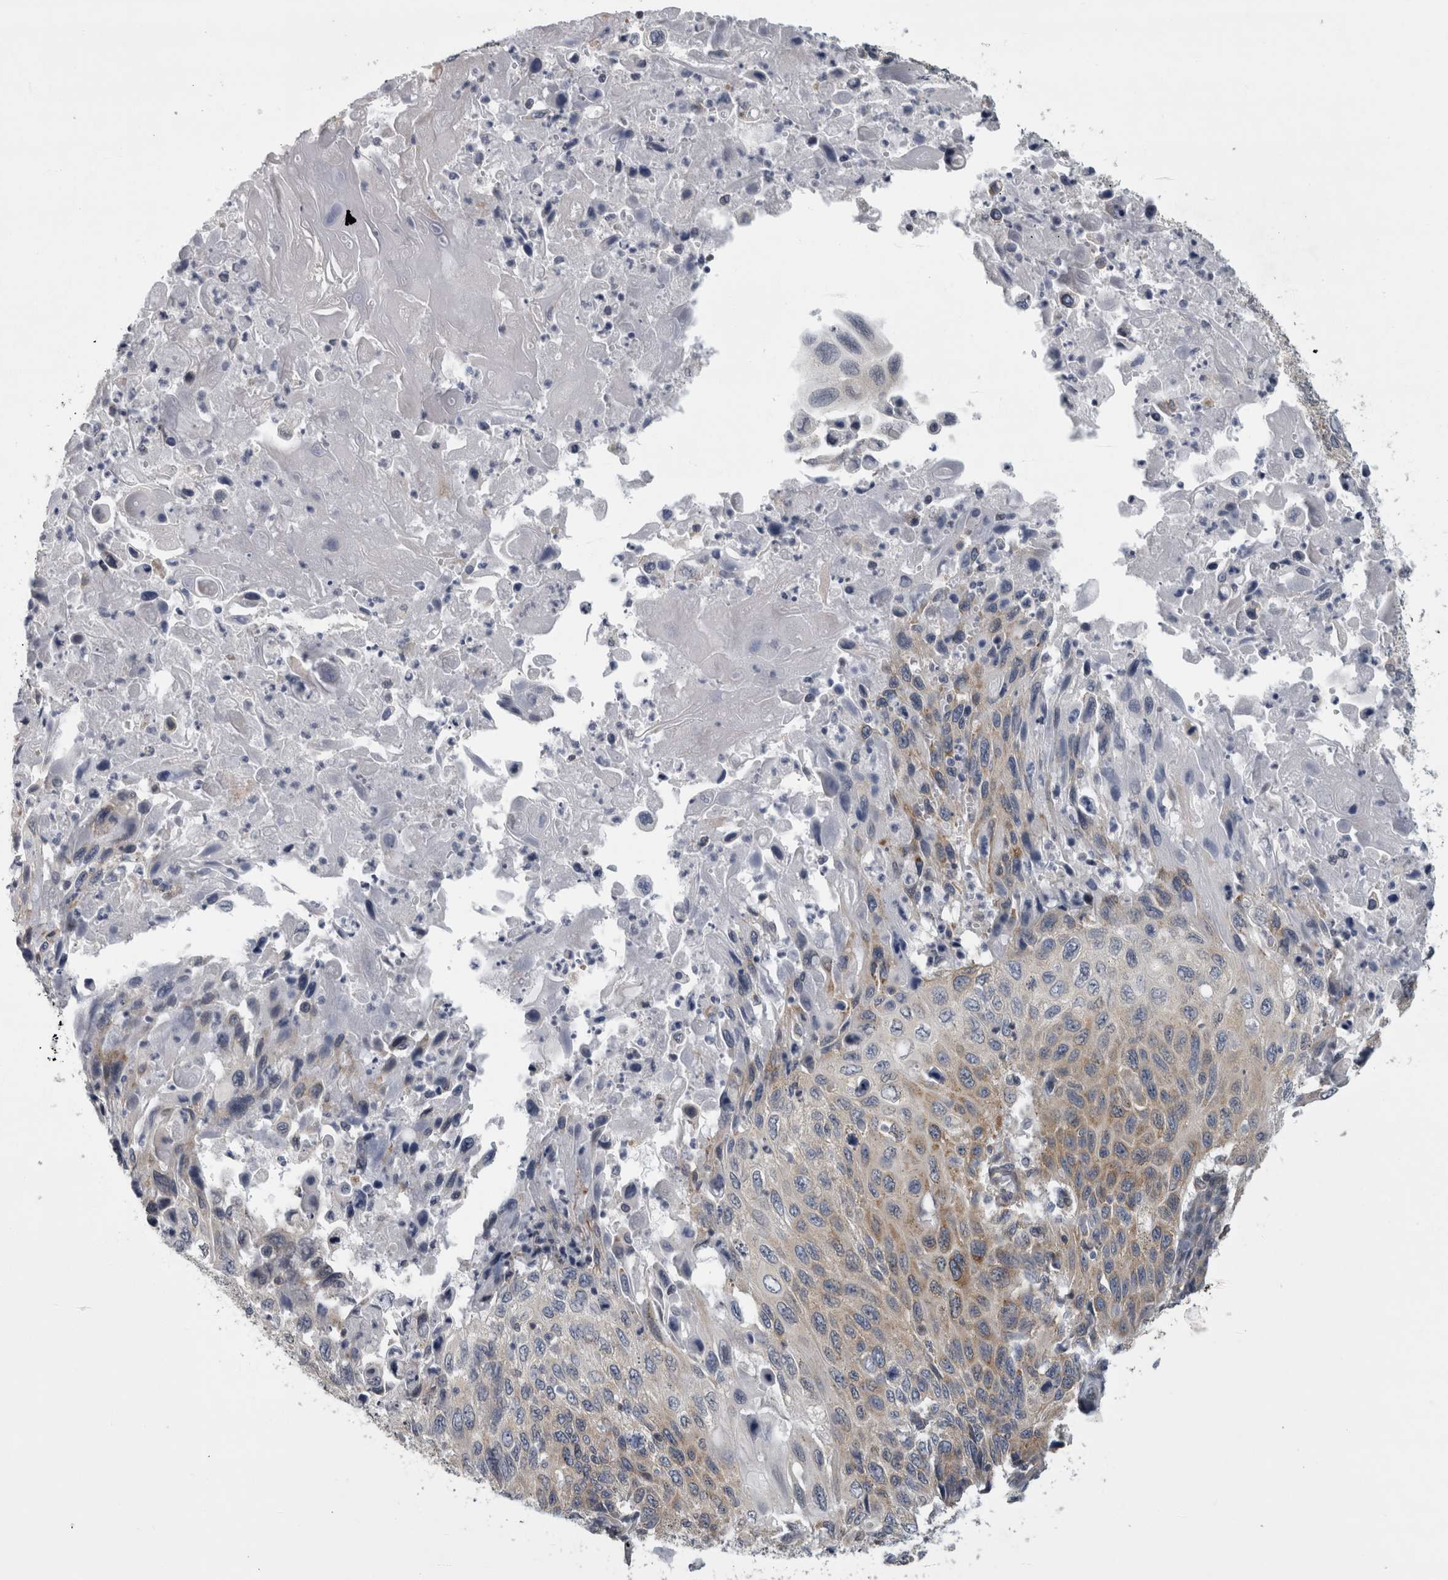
{"staining": {"intensity": "moderate", "quantity": "25%-75%", "location": "cytoplasmic/membranous"}, "tissue": "cervical cancer", "cell_type": "Tumor cells", "image_type": "cancer", "snomed": [{"axis": "morphology", "description": "Squamous cell carcinoma, NOS"}, {"axis": "topography", "description": "Cervix"}], "caption": "An image of human cervical squamous cell carcinoma stained for a protein exhibits moderate cytoplasmic/membranous brown staining in tumor cells. The protein is stained brown, and the nuclei are stained in blue (DAB IHC with brightfield microscopy, high magnification).", "gene": "PRRC2C", "patient": {"sex": "female", "age": 70}}